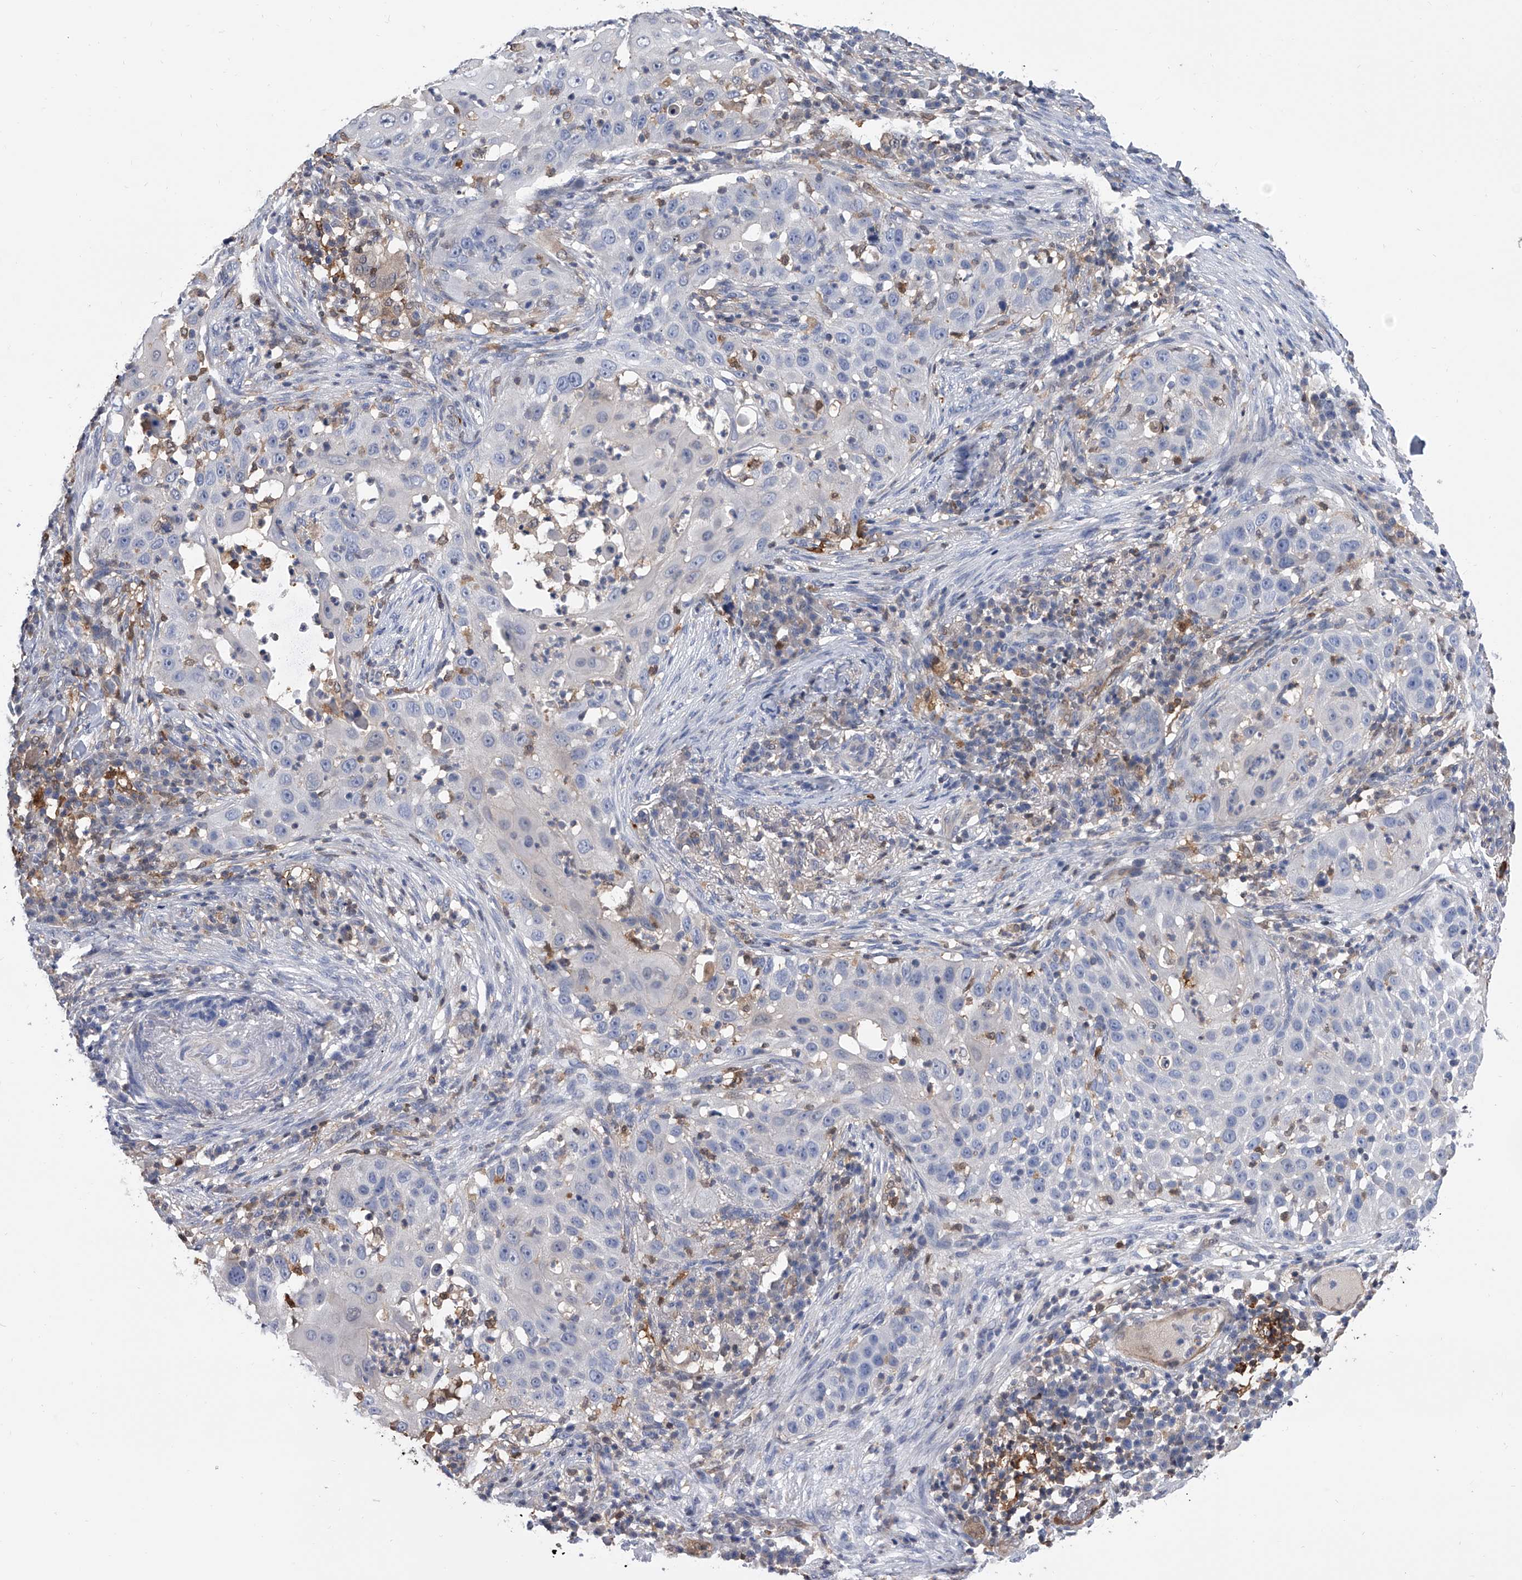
{"staining": {"intensity": "negative", "quantity": "none", "location": "none"}, "tissue": "skin cancer", "cell_type": "Tumor cells", "image_type": "cancer", "snomed": [{"axis": "morphology", "description": "Squamous cell carcinoma, NOS"}, {"axis": "topography", "description": "Skin"}], "caption": "High power microscopy photomicrograph of an immunohistochemistry (IHC) micrograph of skin cancer, revealing no significant expression in tumor cells. (Immunohistochemistry, brightfield microscopy, high magnification).", "gene": "SERPINB9", "patient": {"sex": "female", "age": 44}}